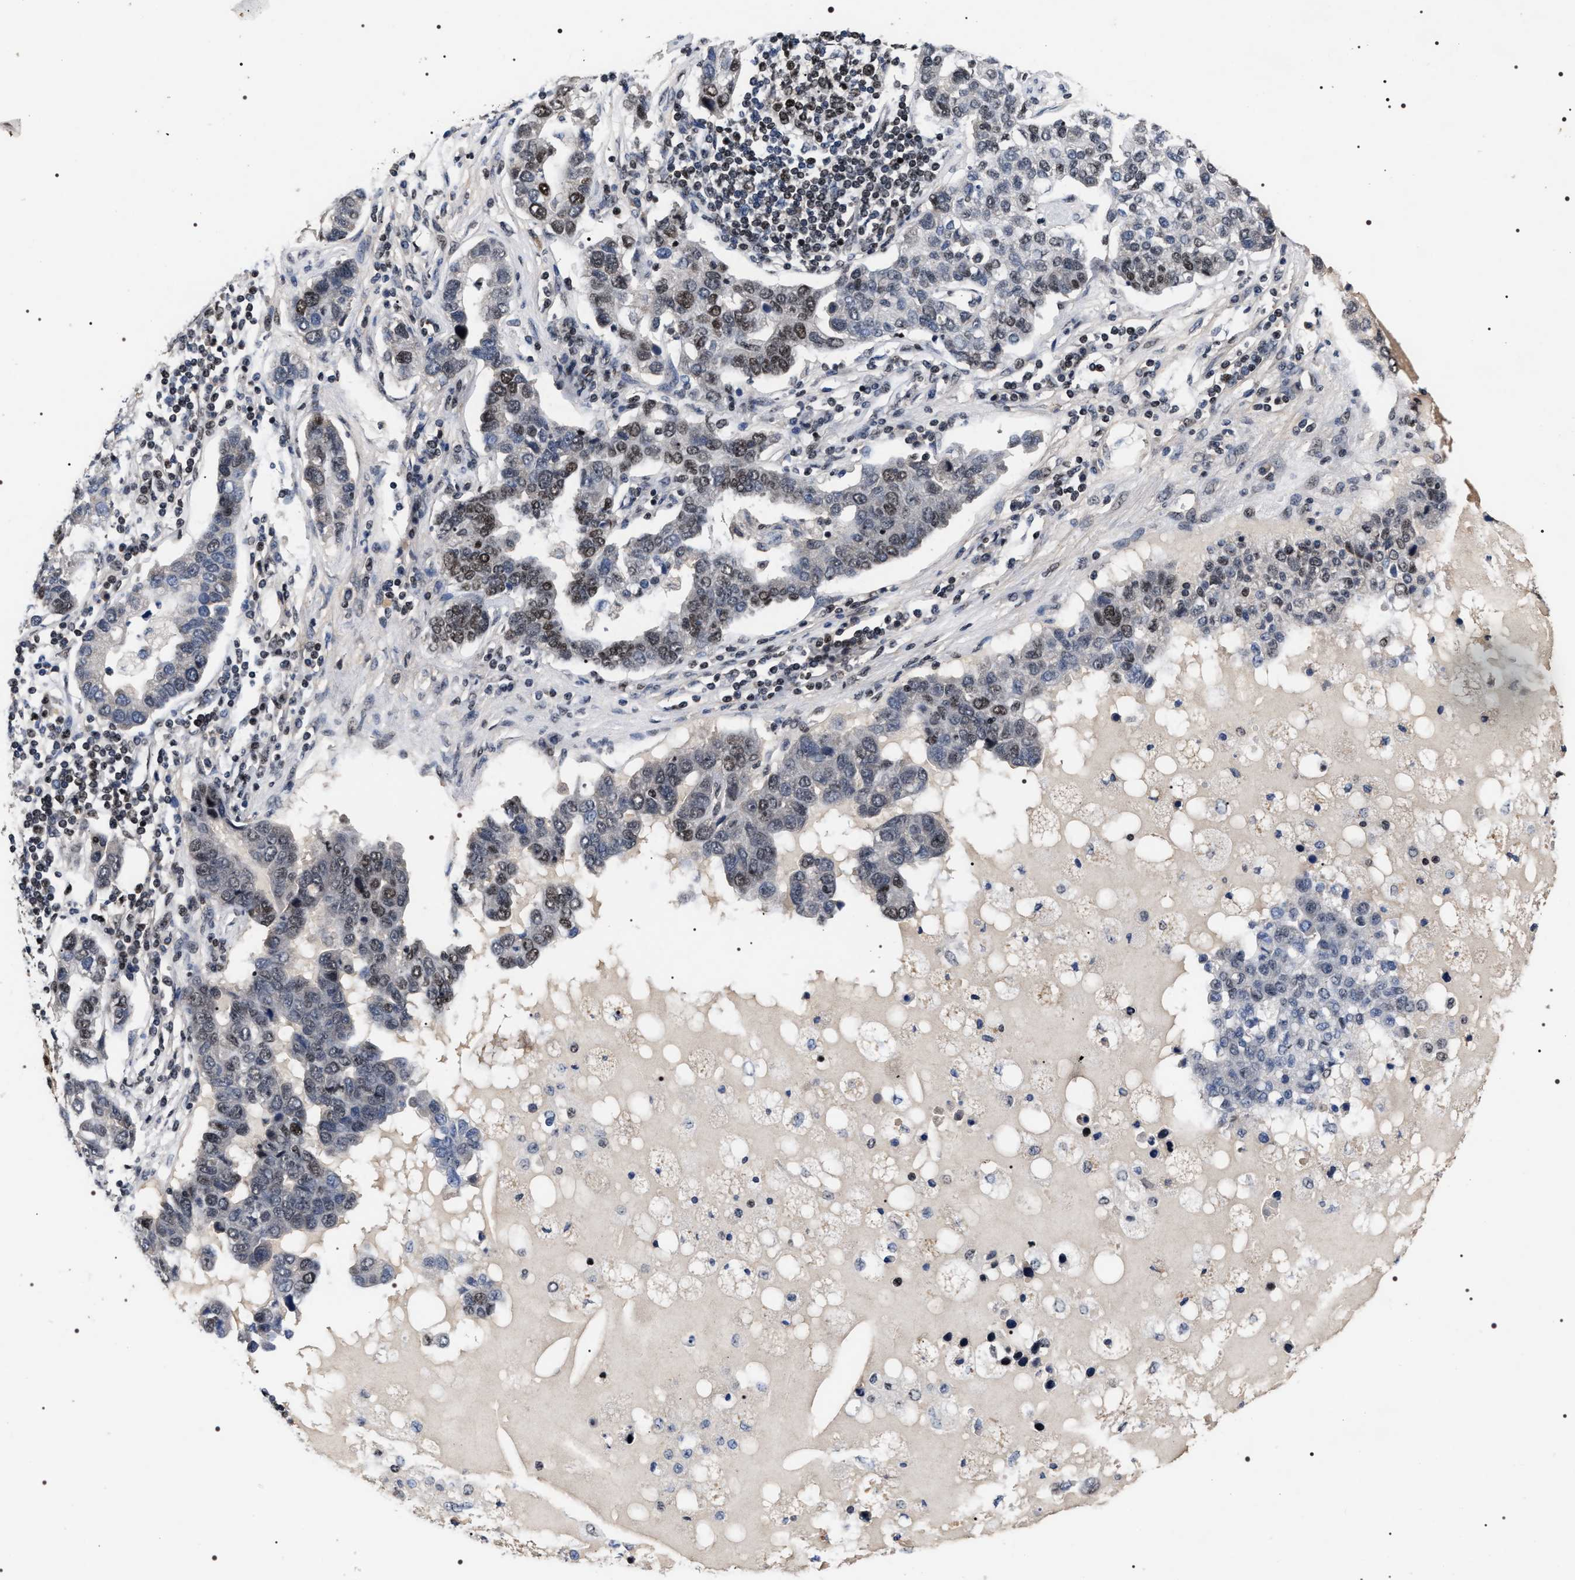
{"staining": {"intensity": "moderate", "quantity": "25%-75%", "location": "nuclear"}, "tissue": "pancreatic cancer", "cell_type": "Tumor cells", "image_type": "cancer", "snomed": [{"axis": "morphology", "description": "Adenocarcinoma, NOS"}, {"axis": "topography", "description": "Pancreas"}], "caption": "Immunohistochemistry staining of pancreatic adenocarcinoma, which displays medium levels of moderate nuclear staining in about 25%-75% of tumor cells indicating moderate nuclear protein staining. The staining was performed using DAB (brown) for protein detection and nuclei were counterstained in hematoxylin (blue).", "gene": "RRP1B", "patient": {"sex": "female", "age": 61}}